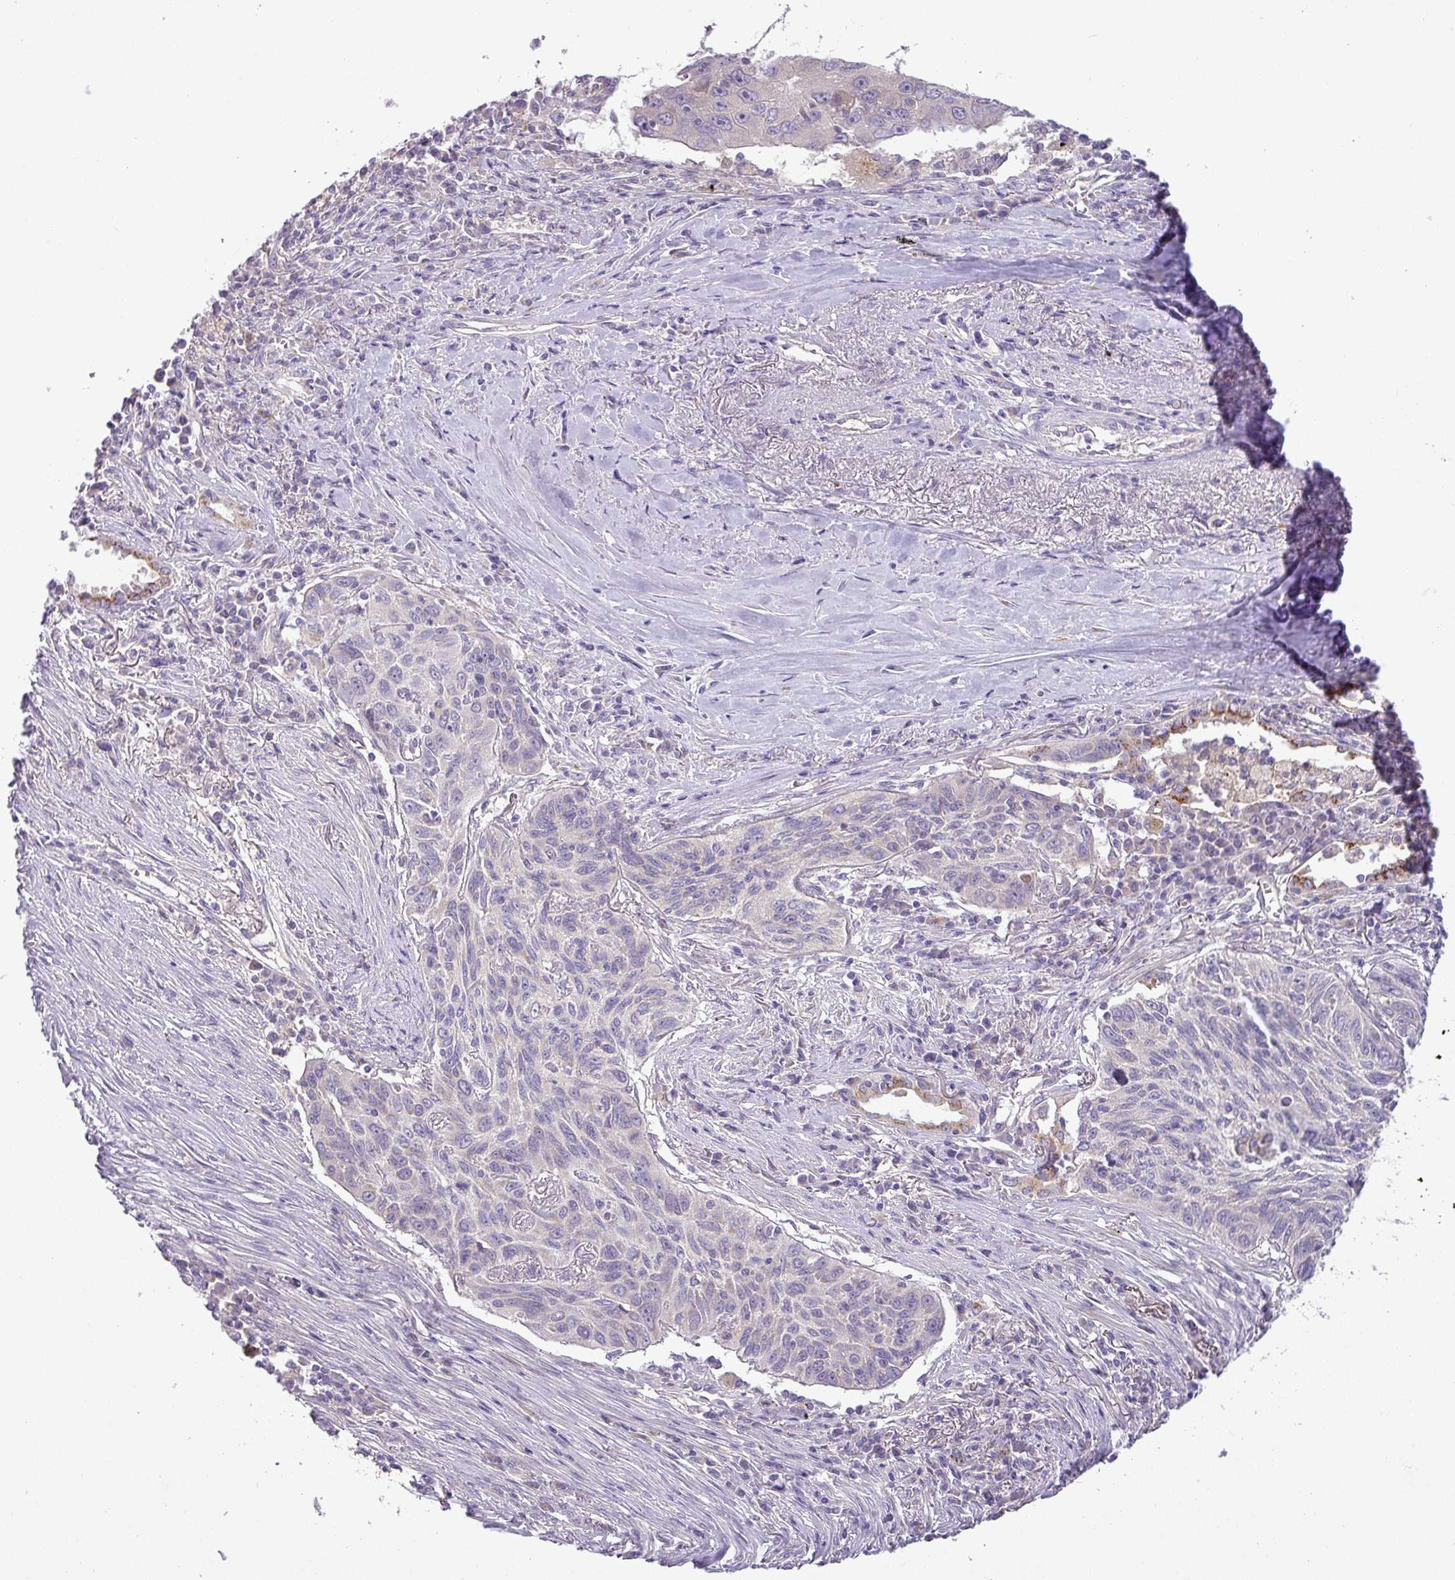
{"staining": {"intensity": "negative", "quantity": "none", "location": "none"}, "tissue": "lung cancer", "cell_type": "Tumor cells", "image_type": "cancer", "snomed": [{"axis": "morphology", "description": "Squamous cell carcinoma, NOS"}, {"axis": "topography", "description": "Lung"}], "caption": "IHC of lung squamous cell carcinoma reveals no staining in tumor cells.", "gene": "GALNT12", "patient": {"sex": "female", "age": 66}}